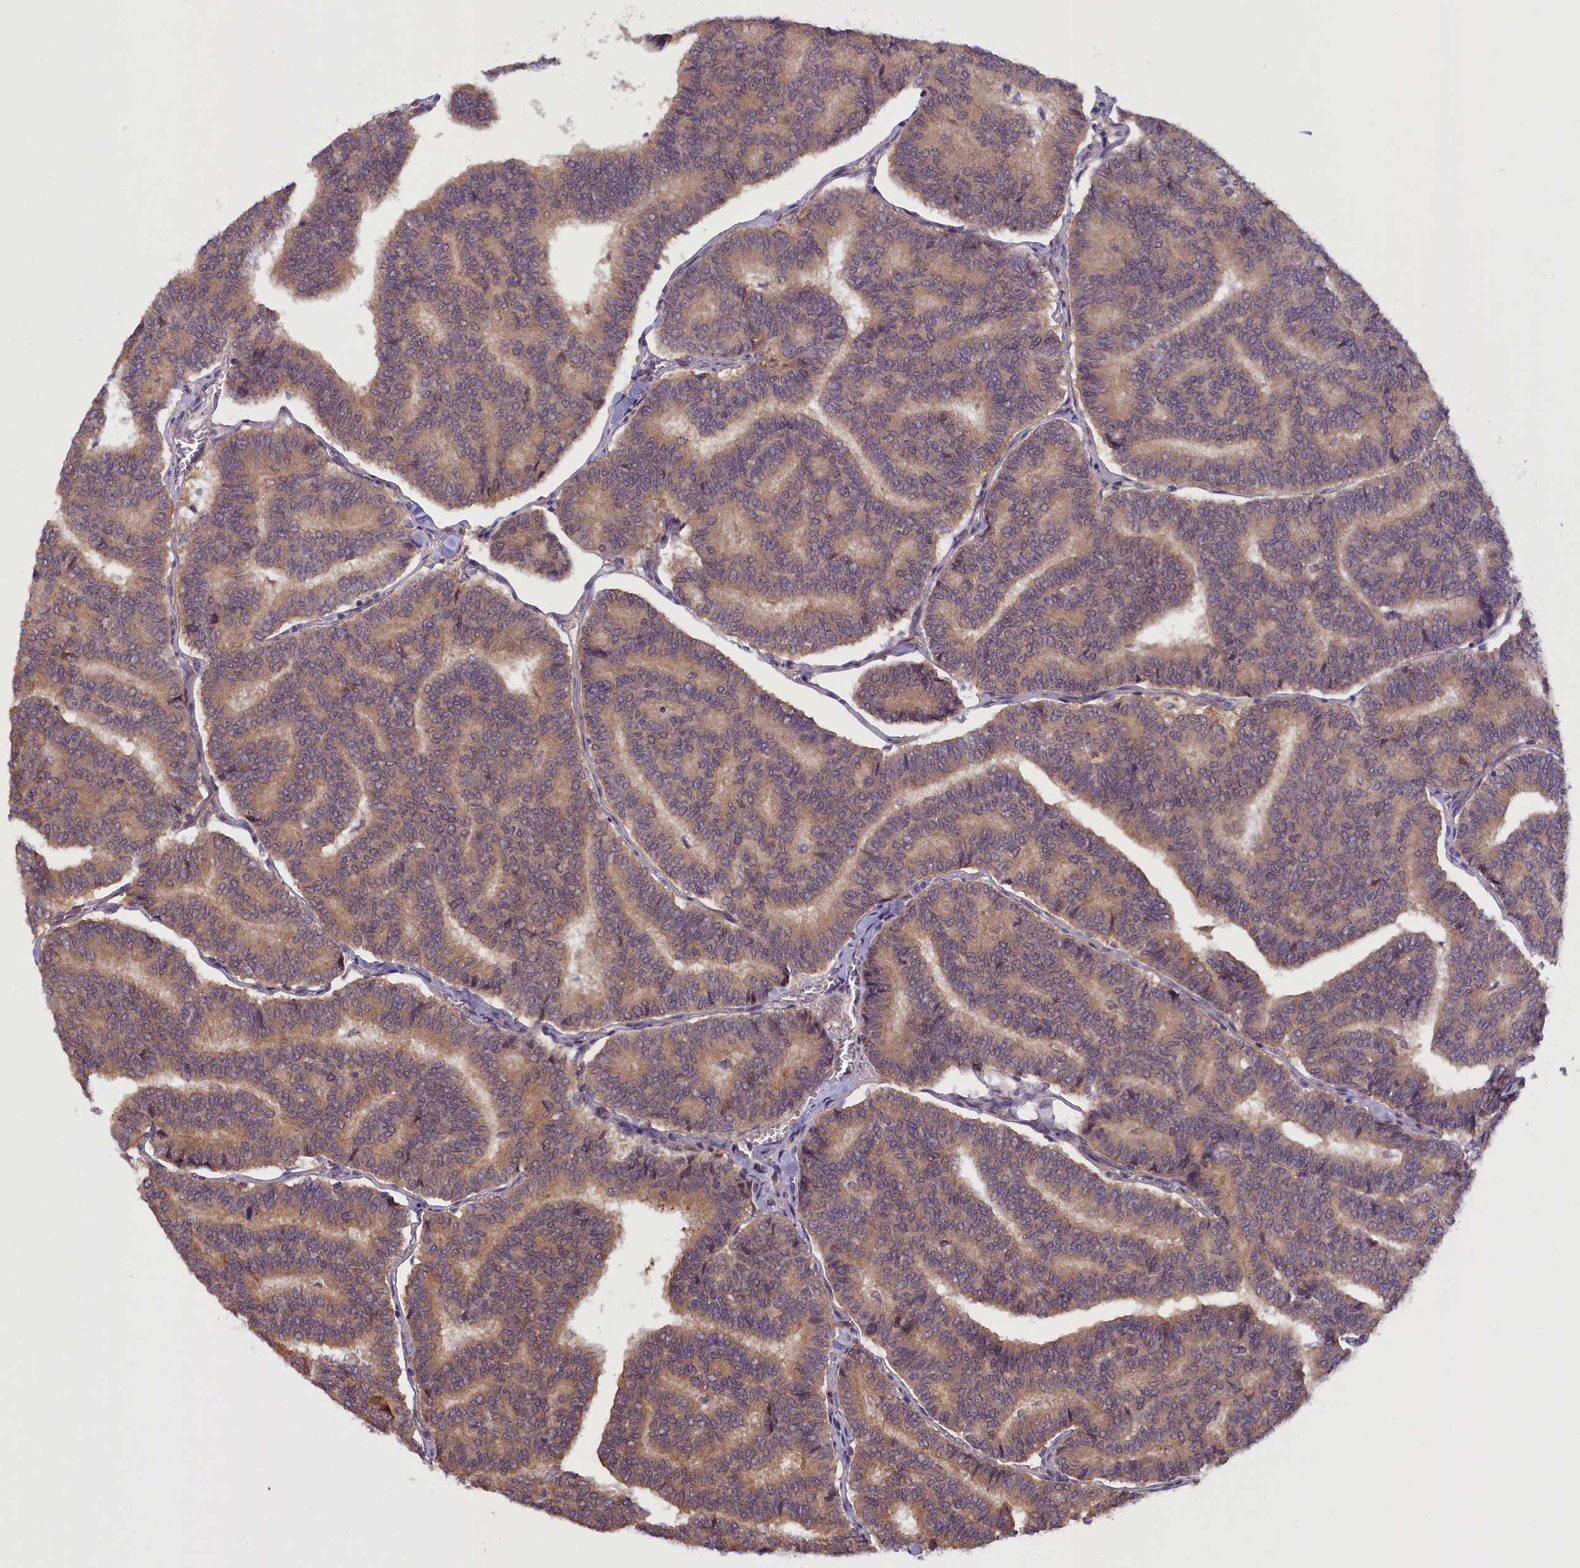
{"staining": {"intensity": "moderate", "quantity": ">75%", "location": "cytoplasmic/membranous"}, "tissue": "thyroid cancer", "cell_type": "Tumor cells", "image_type": "cancer", "snomed": [{"axis": "morphology", "description": "Papillary adenocarcinoma, NOS"}, {"axis": "topography", "description": "Thyroid gland"}], "caption": "A medium amount of moderate cytoplasmic/membranous positivity is appreciated in about >75% of tumor cells in thyroid papillary adenocarcinoma tissue.", "gene": "CCDC9B", "patient": {"sex": "female", "age": 35}}